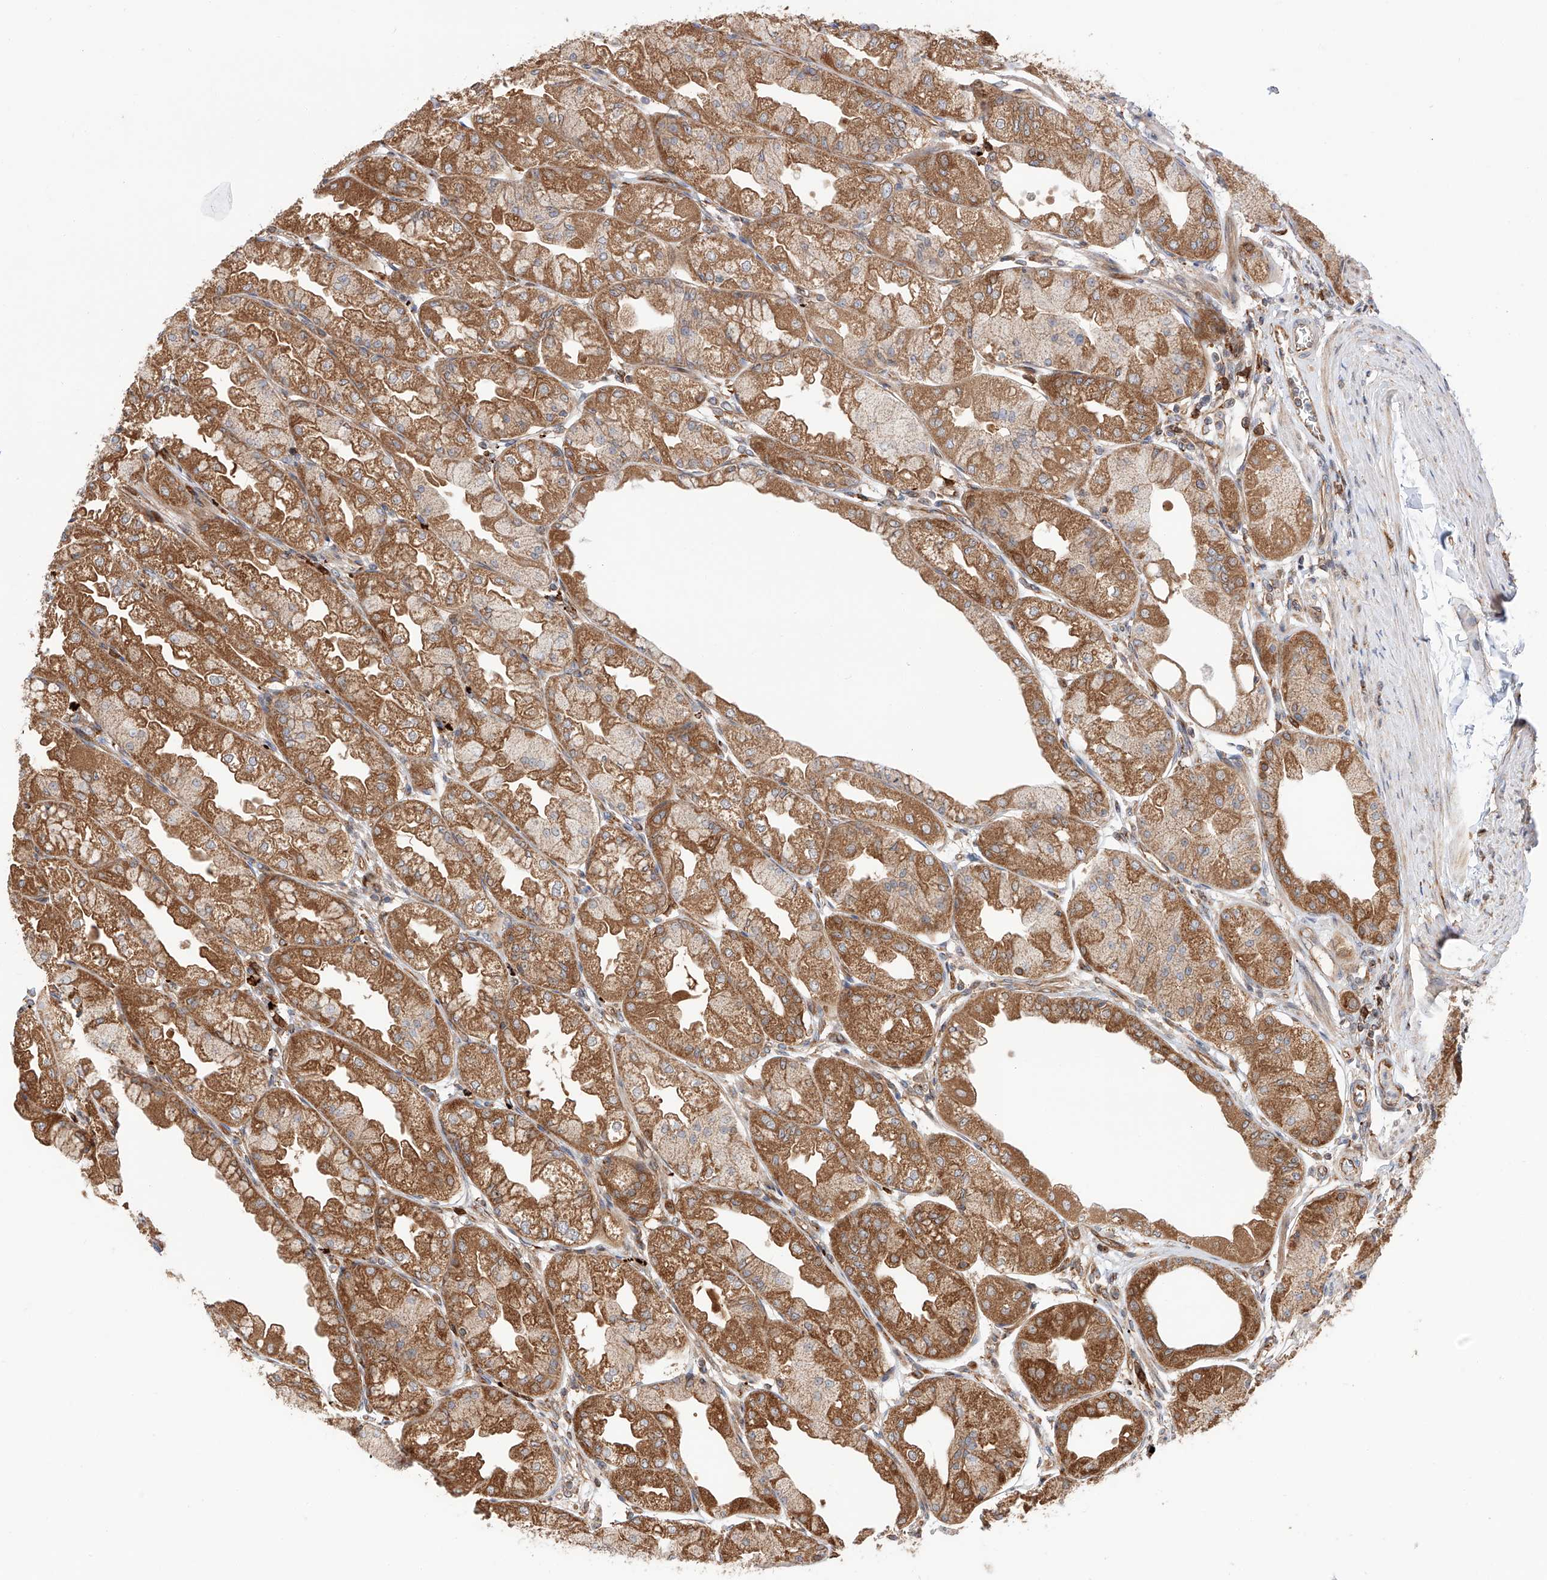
{"staining": {"intensity": "strong", "quantity": ">75%", "location": "cytoplasmic/membranous"}, "tissue": "stomach", "cell_type": "Glandular cells", "image_type": "normal", "snomed": [{"axis": "morphology", "description": "Normal tissue, NOS"}, {"axis": "topography", "description": "Stomach, upper"}], "caption": "IHC image of normal stomach stained for a protein (brown), which displays high levels of strong cytoplasmic/membranous expression in about >75% of glandular cells.", "gene": "ISCA2", "patient": {"sex": "male", "age": 47}}